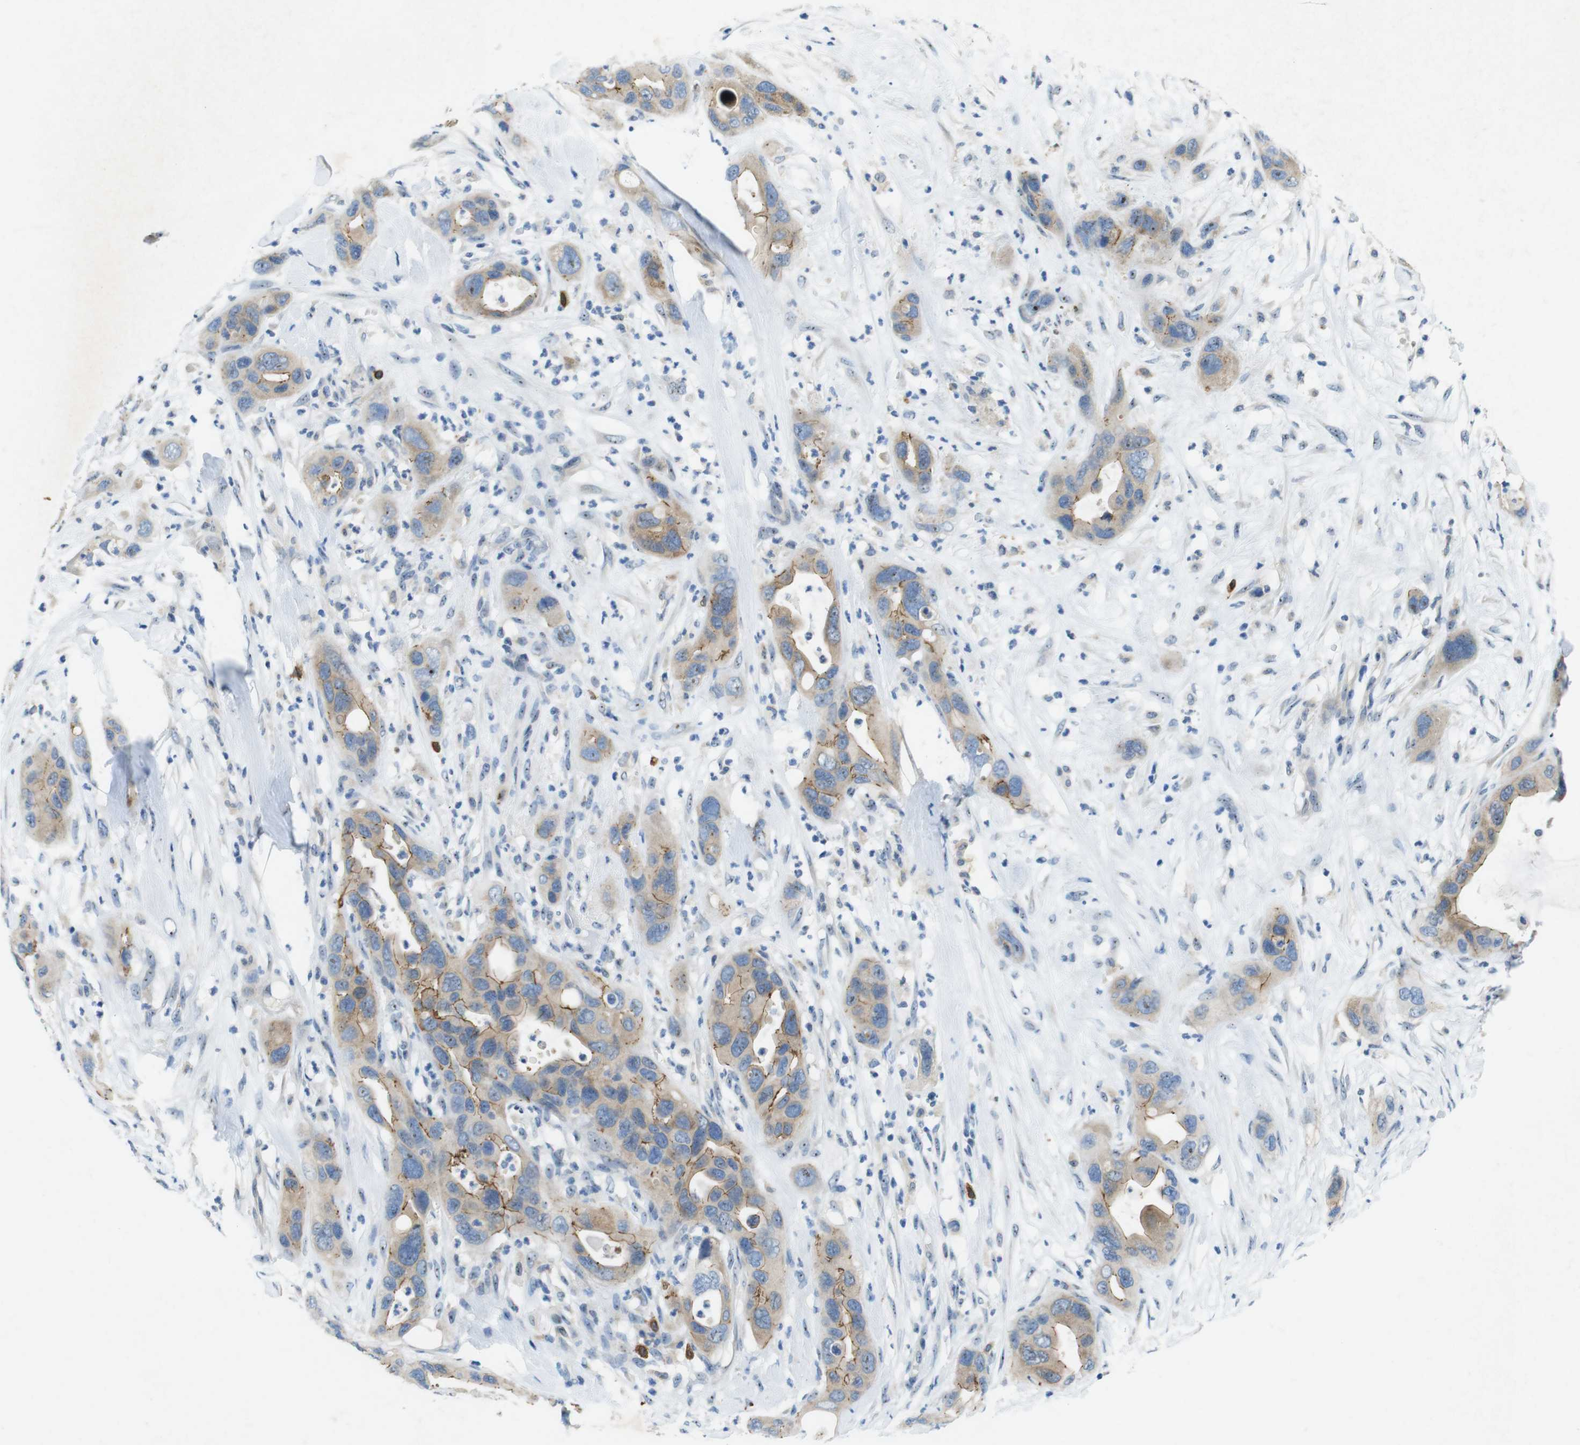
{"staining": {"intensity": "moderate", "quantity": "25%-75%", "location": "cytoplasmic/membranous"}, "tissue": "pancreatic cancer", "cell_type": "Tumor cells", "image_type": "cancer", "snomed": [{"axis": "morphology", "description": "Adenocarcinoma, NOS"}, {"axis": "topography", "description": "Pancreas"}], "caption": "Tumor cells show moderate cytoplasmic/membranous positivity in about 25%-75% of cells in pancreatic adenocarcinoma.", "gene": "TJP3", "patient": {"sex": "female", "age": 71}}